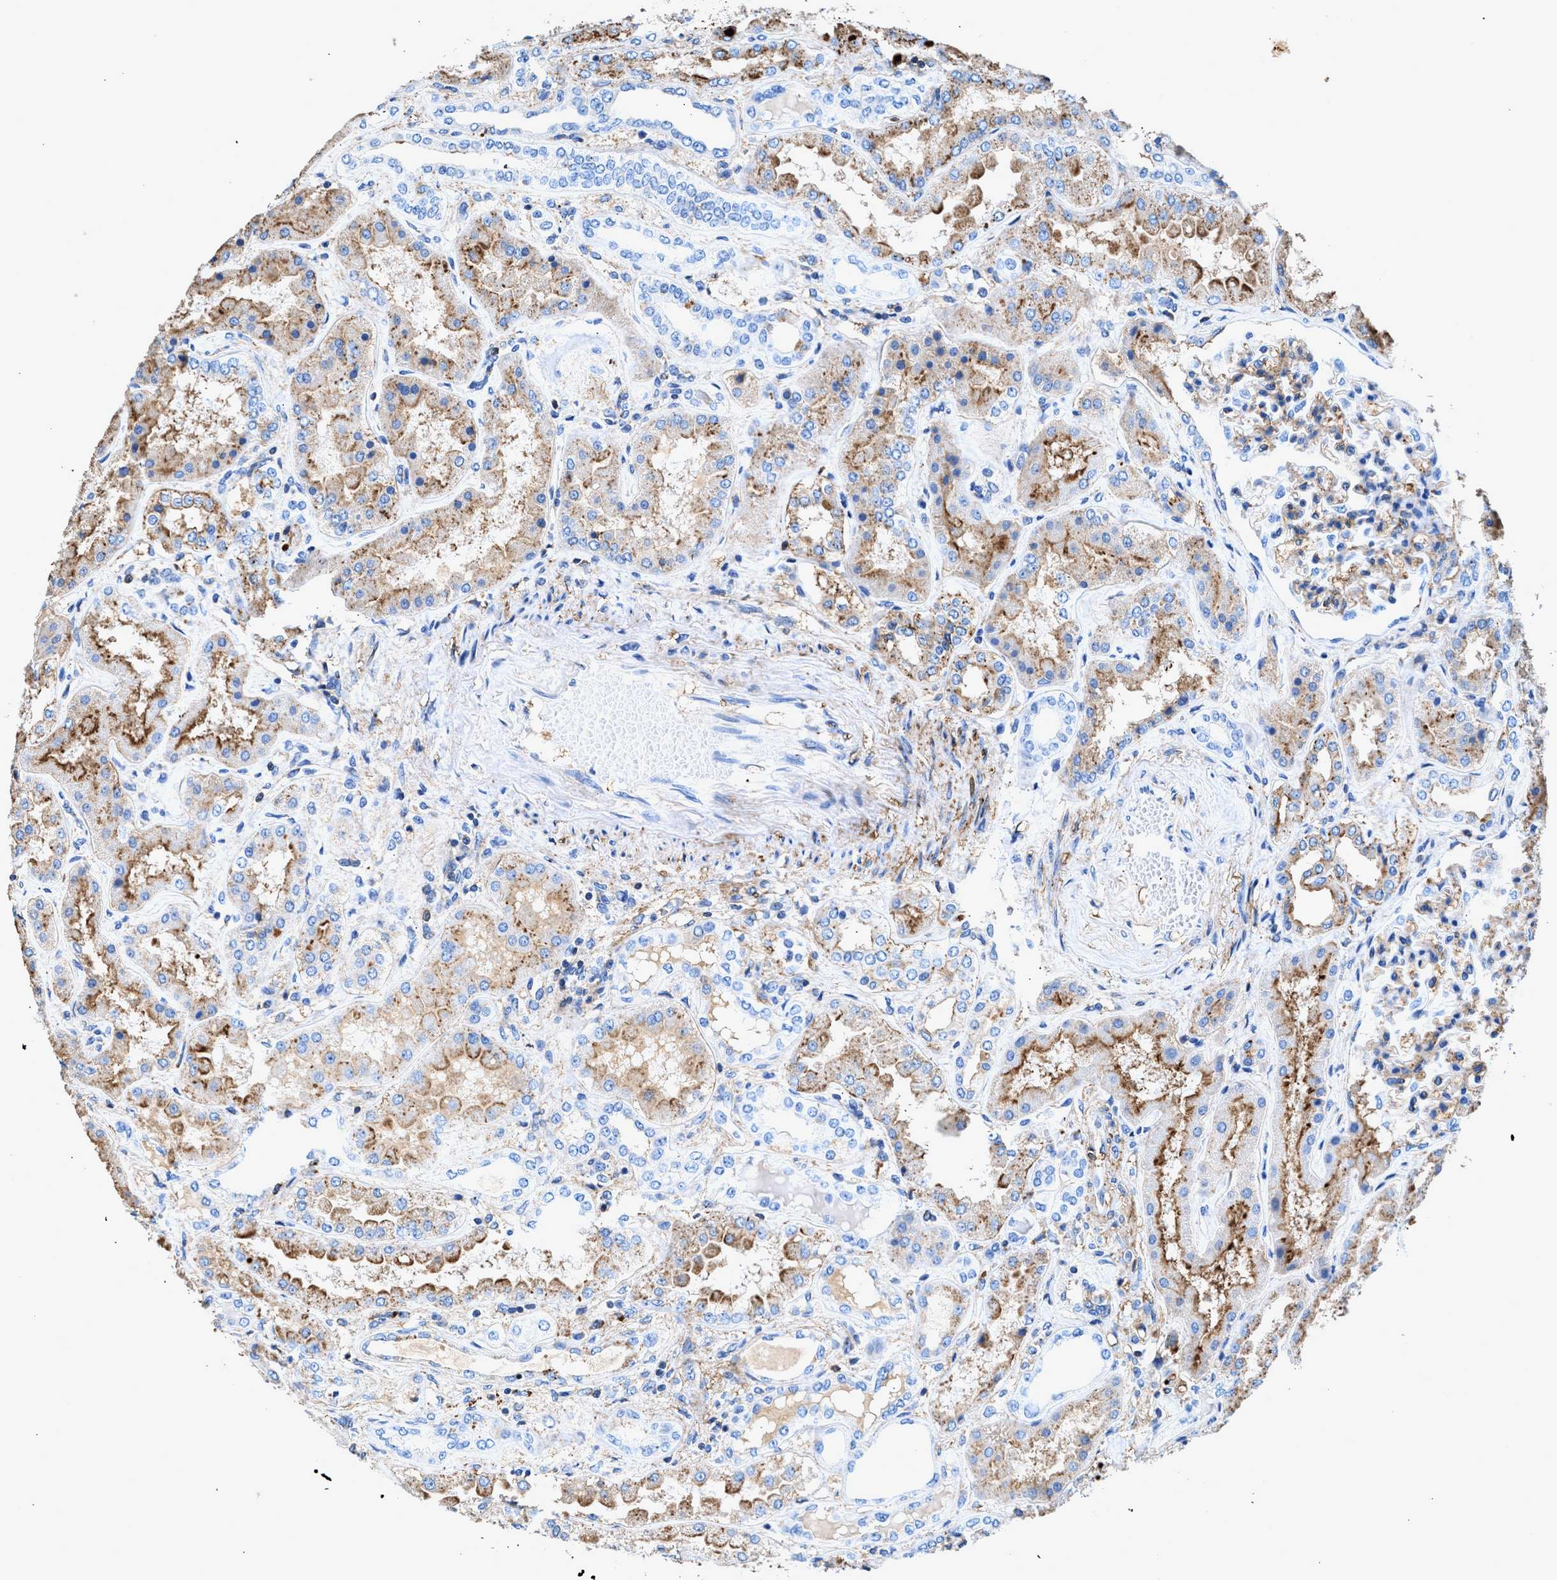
{"staining": {"intensity": "negative", "quantity": "none", "location": "none"}, "tissue": "kidney", "cell_type": "Cells in glomeruli", "image_type": "normal", "snomed": [{"axis": "morphology", "description": "Normal tissue, NOS"}, {"axis": "topography", "description": "Kidney"}], "caption": "Immunohistochemistry (IHC) of normal kidney displays no expression in cells in glomeruli.", "gene": "KCNQ4", "patient": {"sex": "female", "age": 56}}